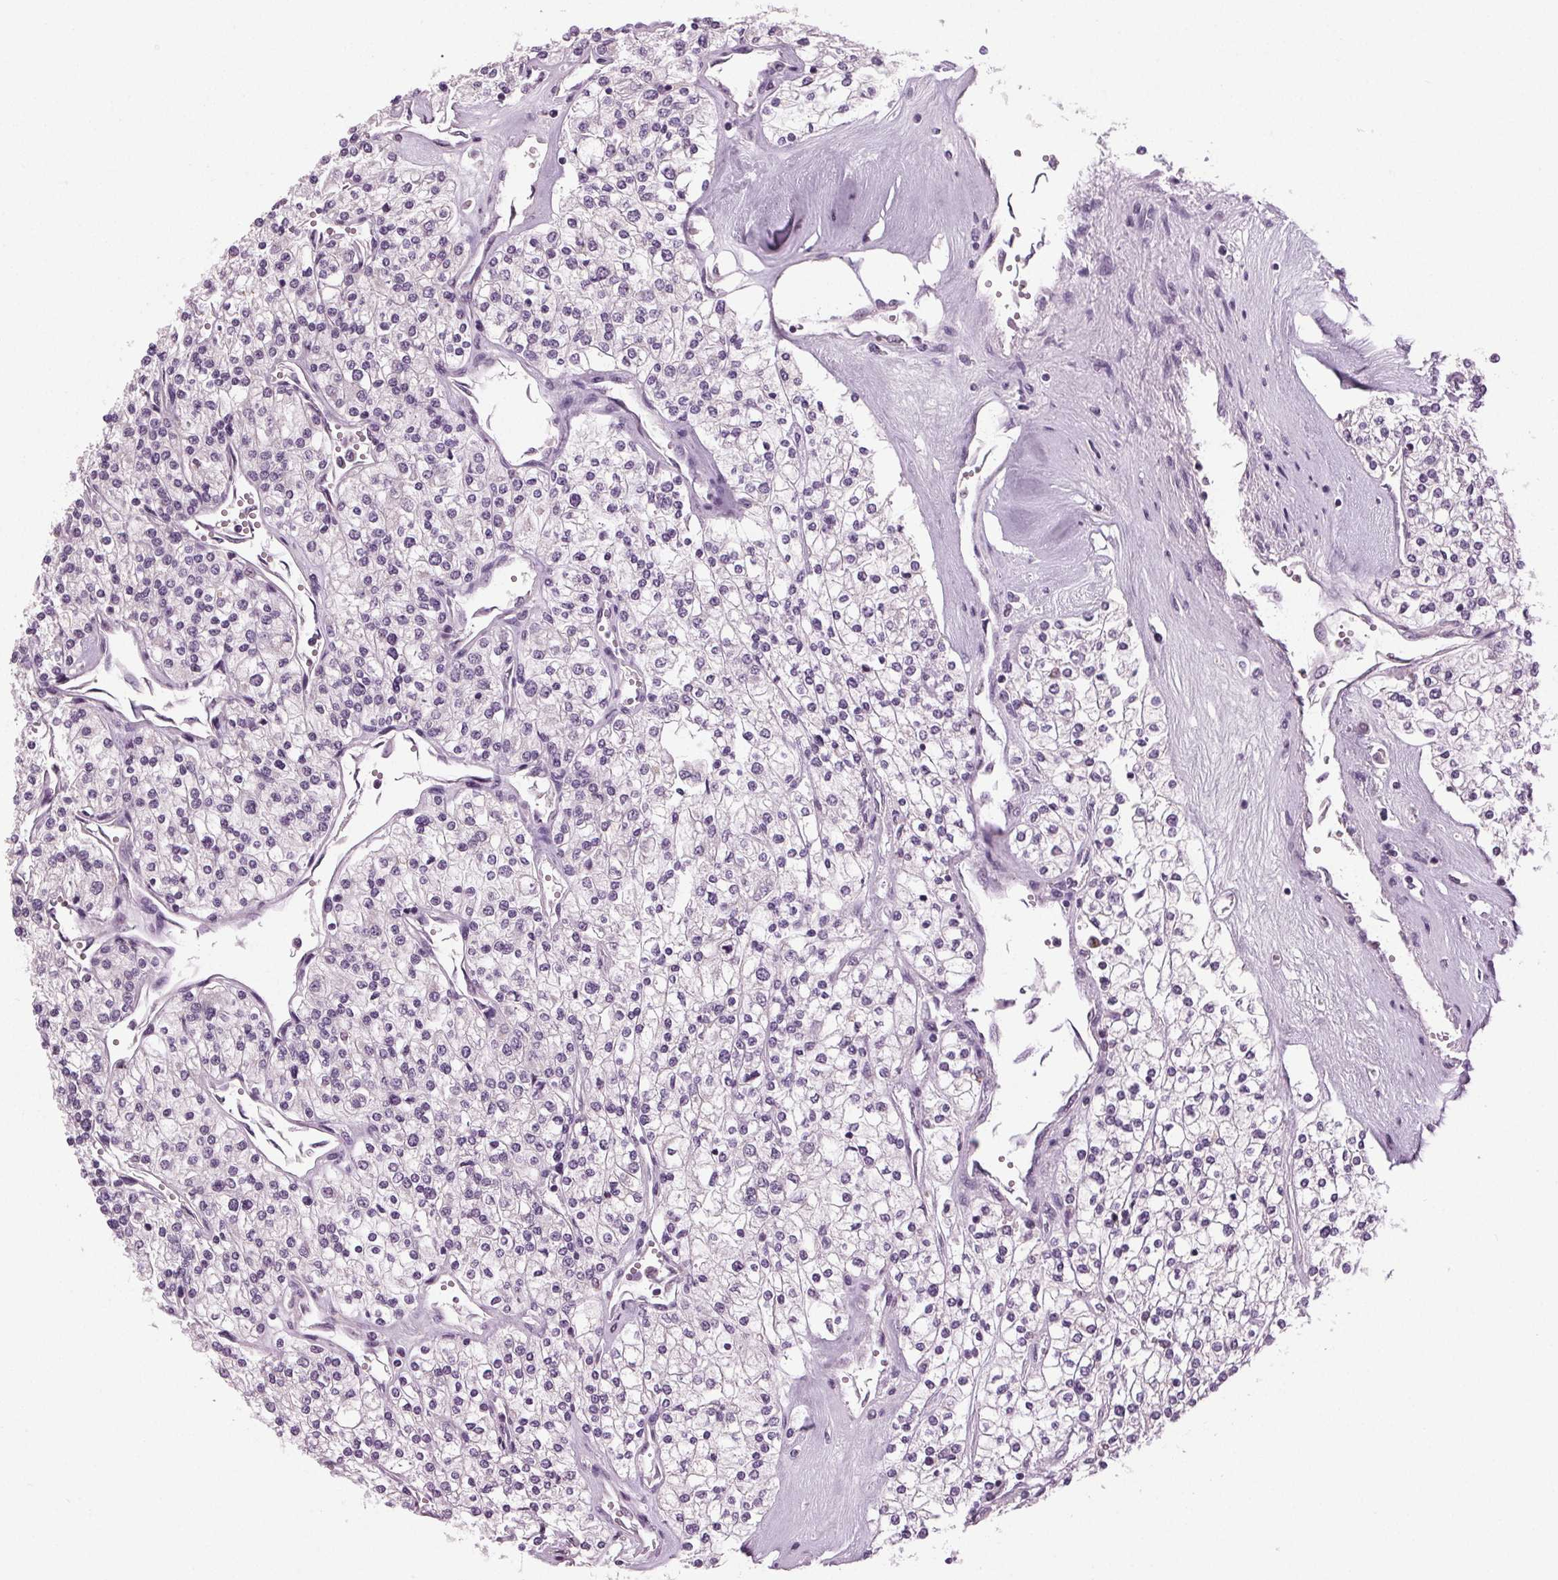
{"staining": {"intensity": "negative", "quantity": "none", "location": "none"}, "tissue": "renal cancer", "cell_type": "Tumor cells", "image_type": "cancer", "snomed": [{"axis": "morphology", "description": "Adenocarcinoma, NOS"}, {"axis": "topography", "description": "Kidney"}], "caption": "DAB (3,3'-diaminobenzidine) immunohistochemical staining of adenocarcinoma (renal) displays no significant expression in tumor cells.", "gene": "DNAH12", "patient": {"sex": "male", "age": 80}}